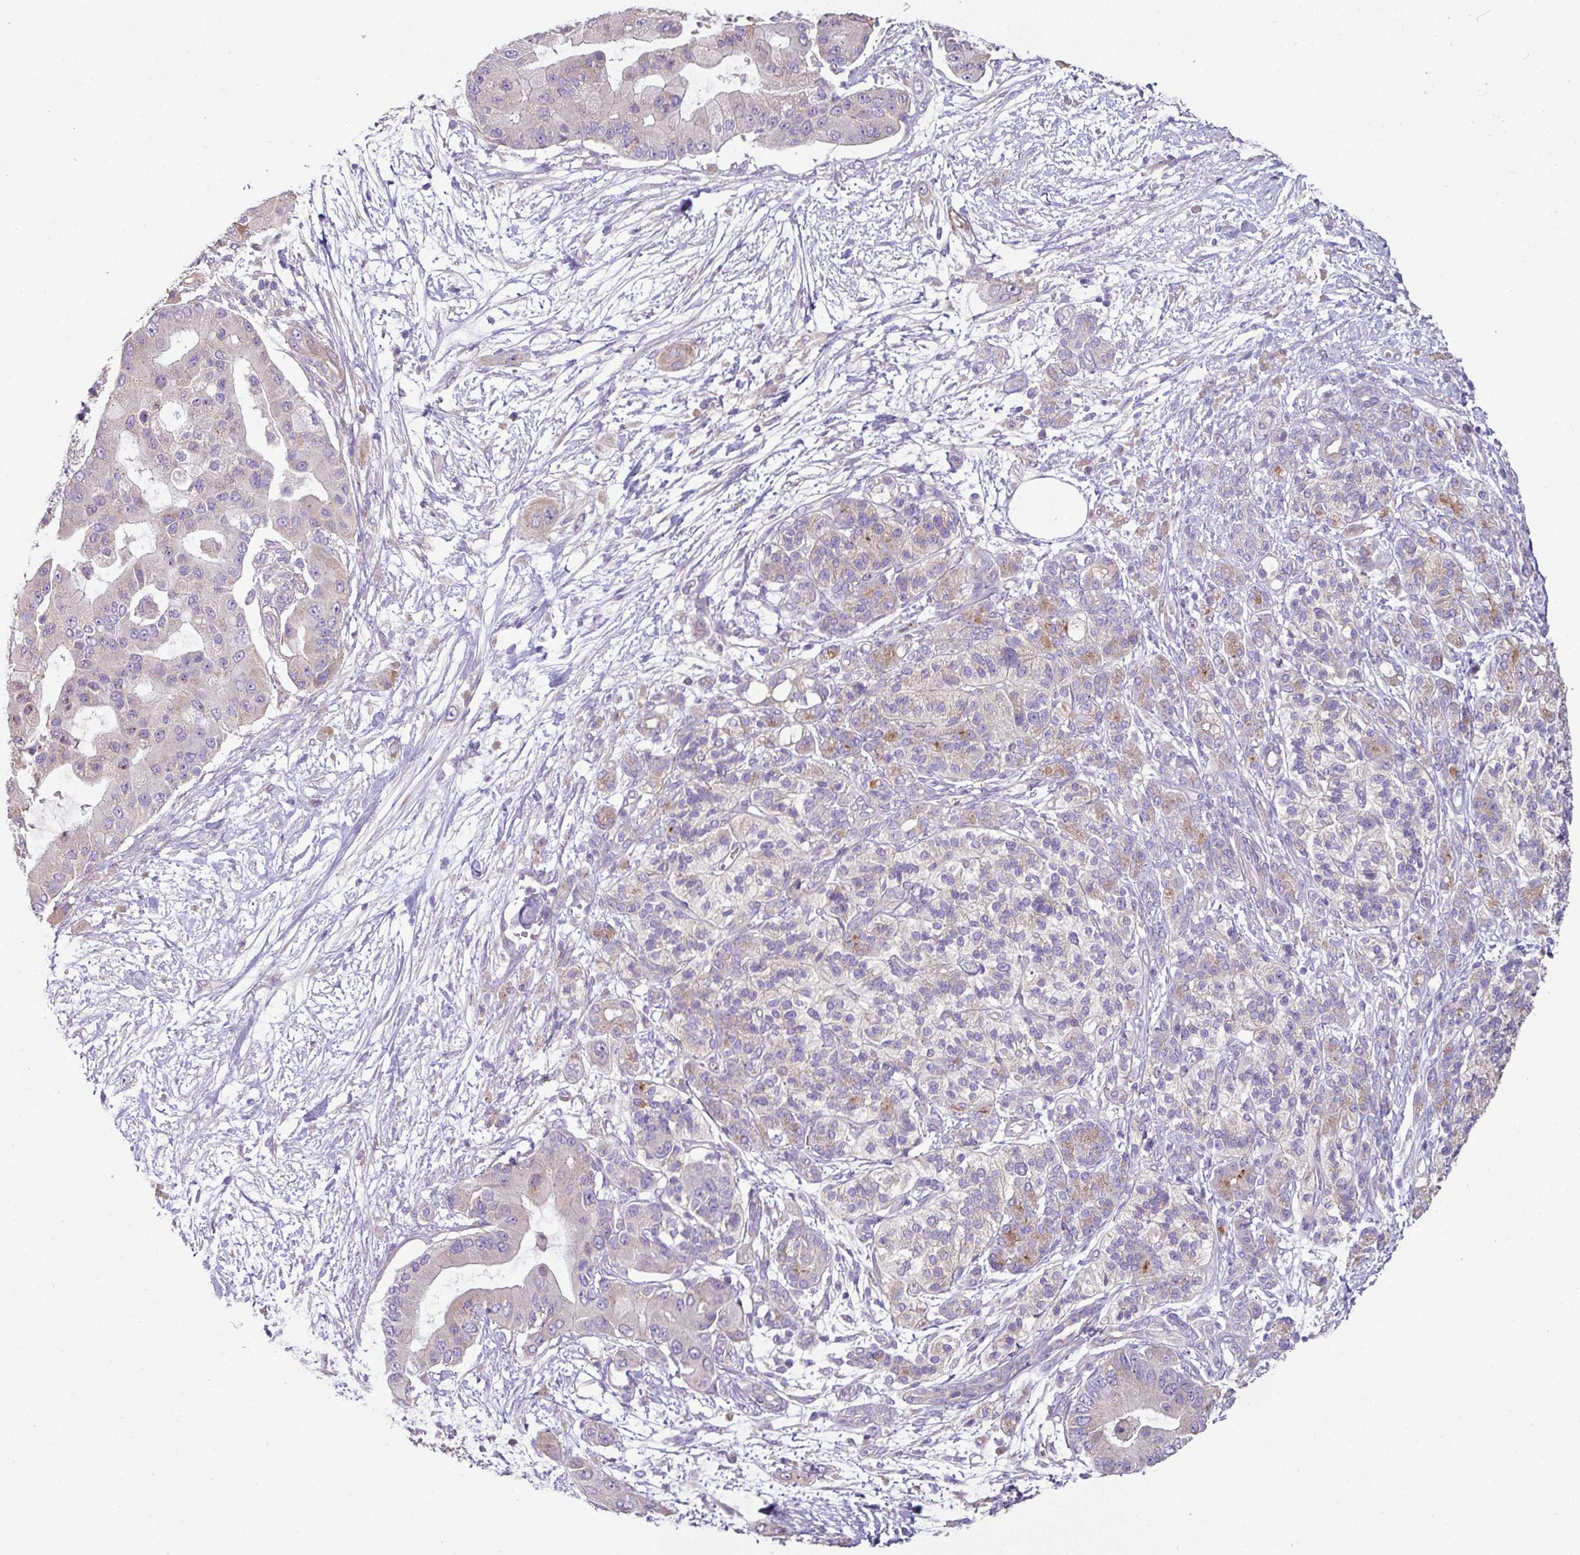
{"staining": {"intensity": "weak", "quantity": "<25%", "location": "cytoplasmic/membranous"}, "tissue": "pancreatic cancer", "cell_type": "Tumor cells", "image_type": "cancer", "snomed": [{"axis": "morphology", "description": "Adenocarcinoma, NOS"}, {"axis": "topography", "description": "Pancreas"}], "caption": "Pancreatic cancer was stained to show a protein in brown. There is no significant staining in tumor cells.", "gene": "LRRC9", "patient": {"sex": "male", "age": 57}}